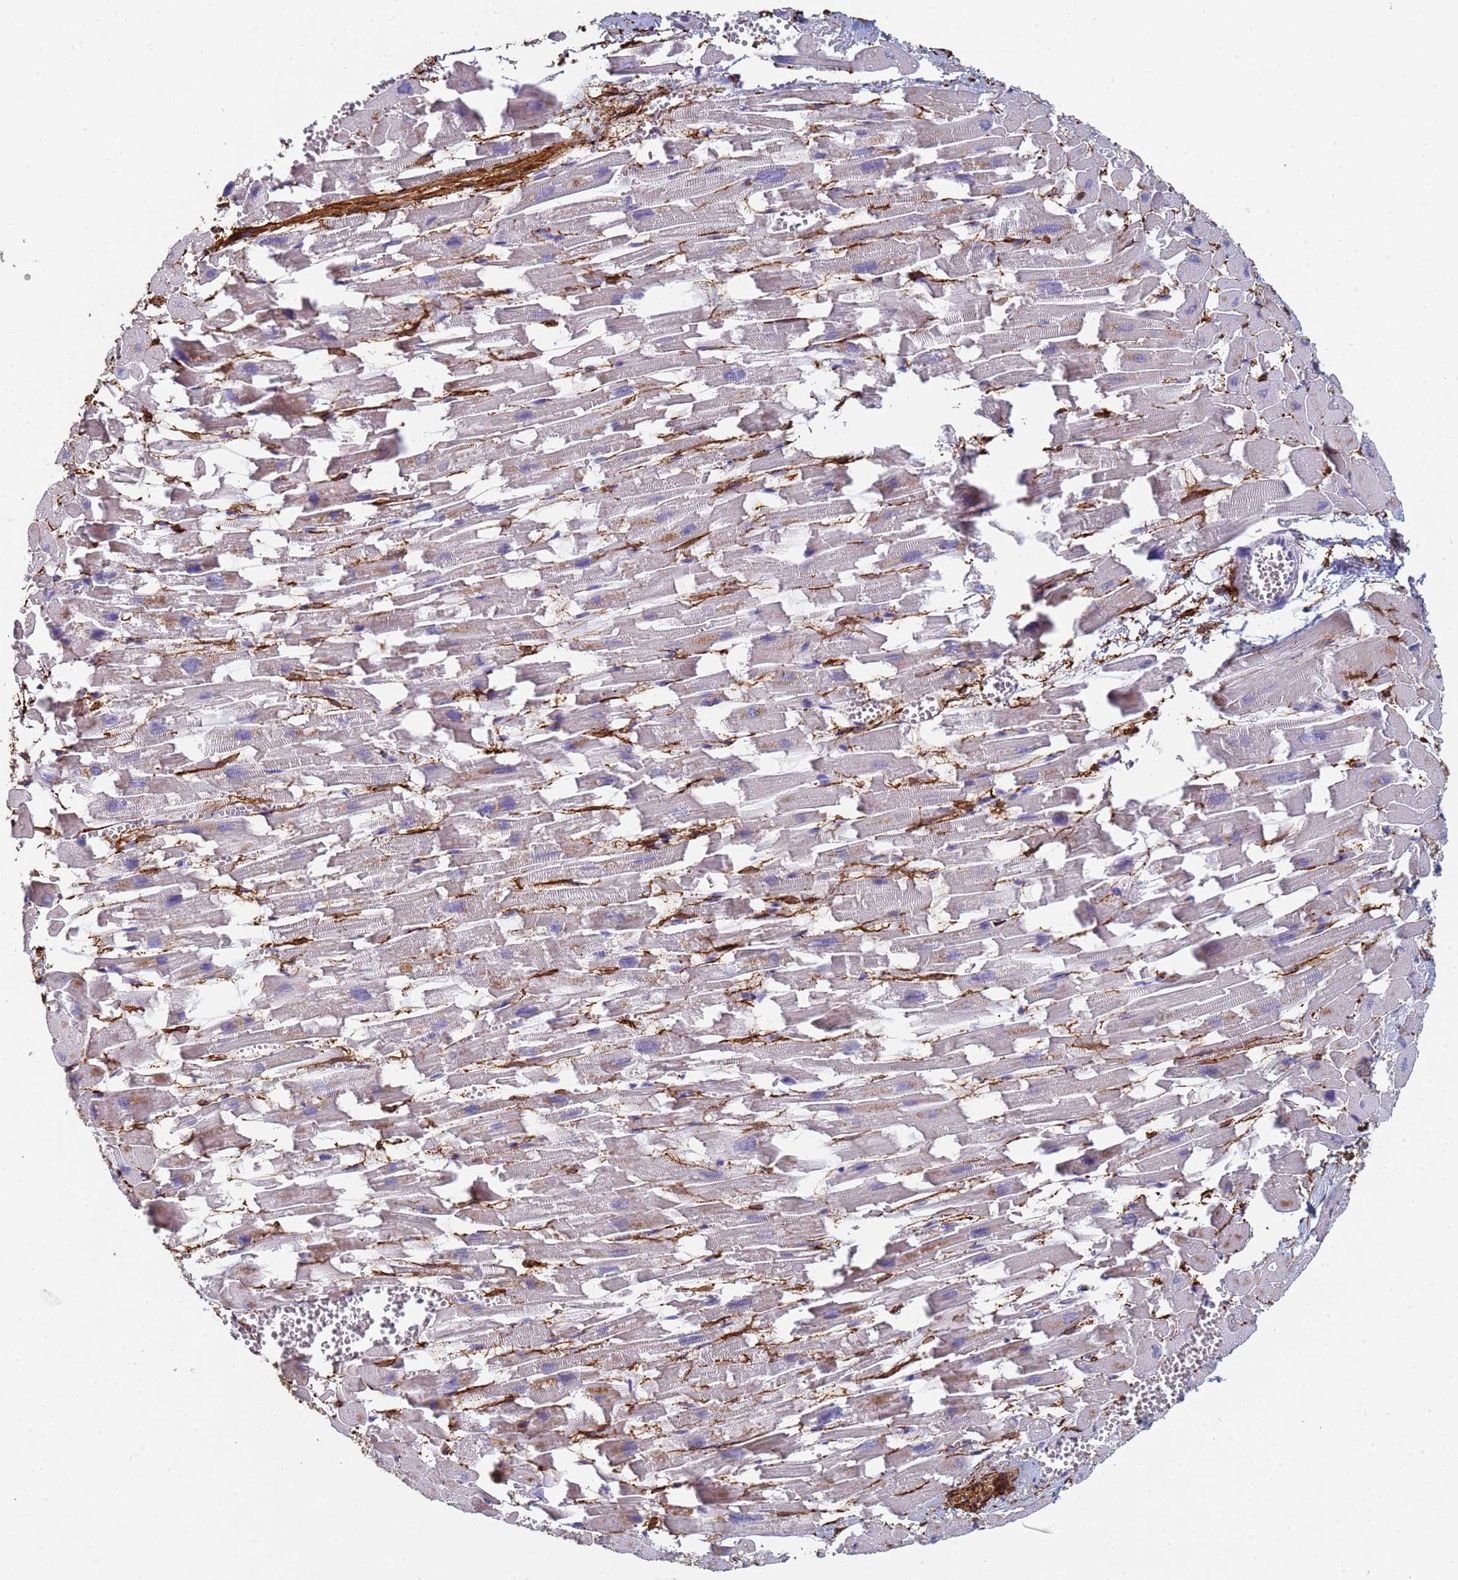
{"staining": {"intensity": "negative", "quantity": "none", "location": "none"}, "tissue": "heart muscle", "cell_type": "Cardiomyocytes", "image_type": "normal", "snomed": [{"axis": "morphology", "description": "Normal tissue, NOS"}, {"axis": "topography", "description": "Heart"}], "caption": "This is an immunohistochemistry (IHC) photomicrograph of normal heart muscle. There is no expression in cardiomyocytes.", "gene": "ABCA8", "patient": {"sex": "female", "age": 64}}